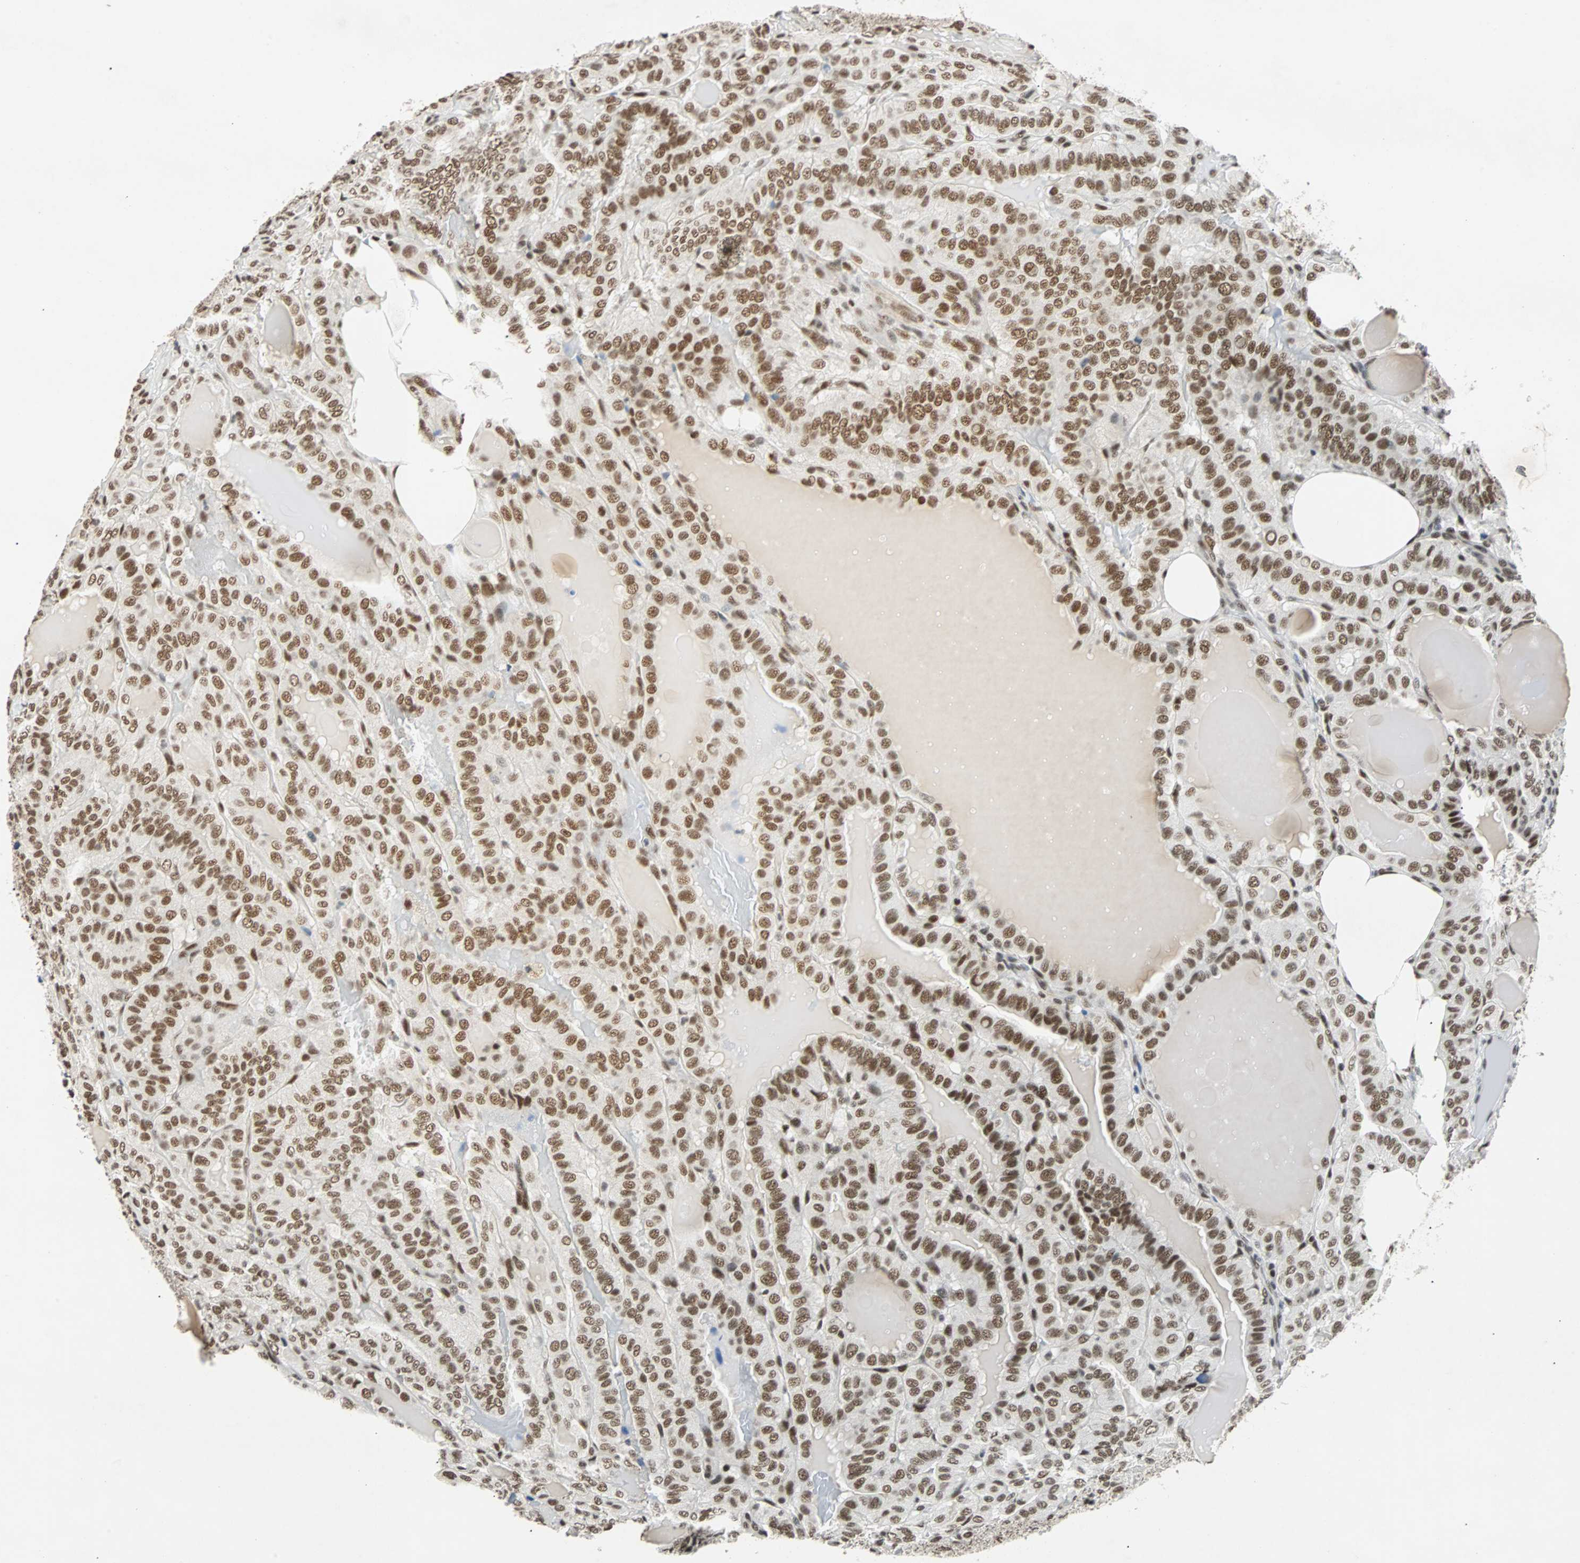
{"staining": {"intensity": "moderate", "quantity": ">75%", "location": "nuclear"}, "tissue": "thyroid cancer", "cell_type": "Tumor cells", "image_type": "cancer", "snomed": [{"axis": "morphology", "description": "Papillary adenocarcinoma, NOS"}, {"axis": "topography", "description": "Thyroid gland"}], "caption": "Immunohistochemical staining of human thyroid papillary adenocarcinoma demonstrates moderate nuclear protein positivity in approximately >75% of tumor cells. (Brightfield microscopy of DAB IHC at high magnification).", "gene": "GATAD2A", "patient": {"sex": "male", "age": 77}}